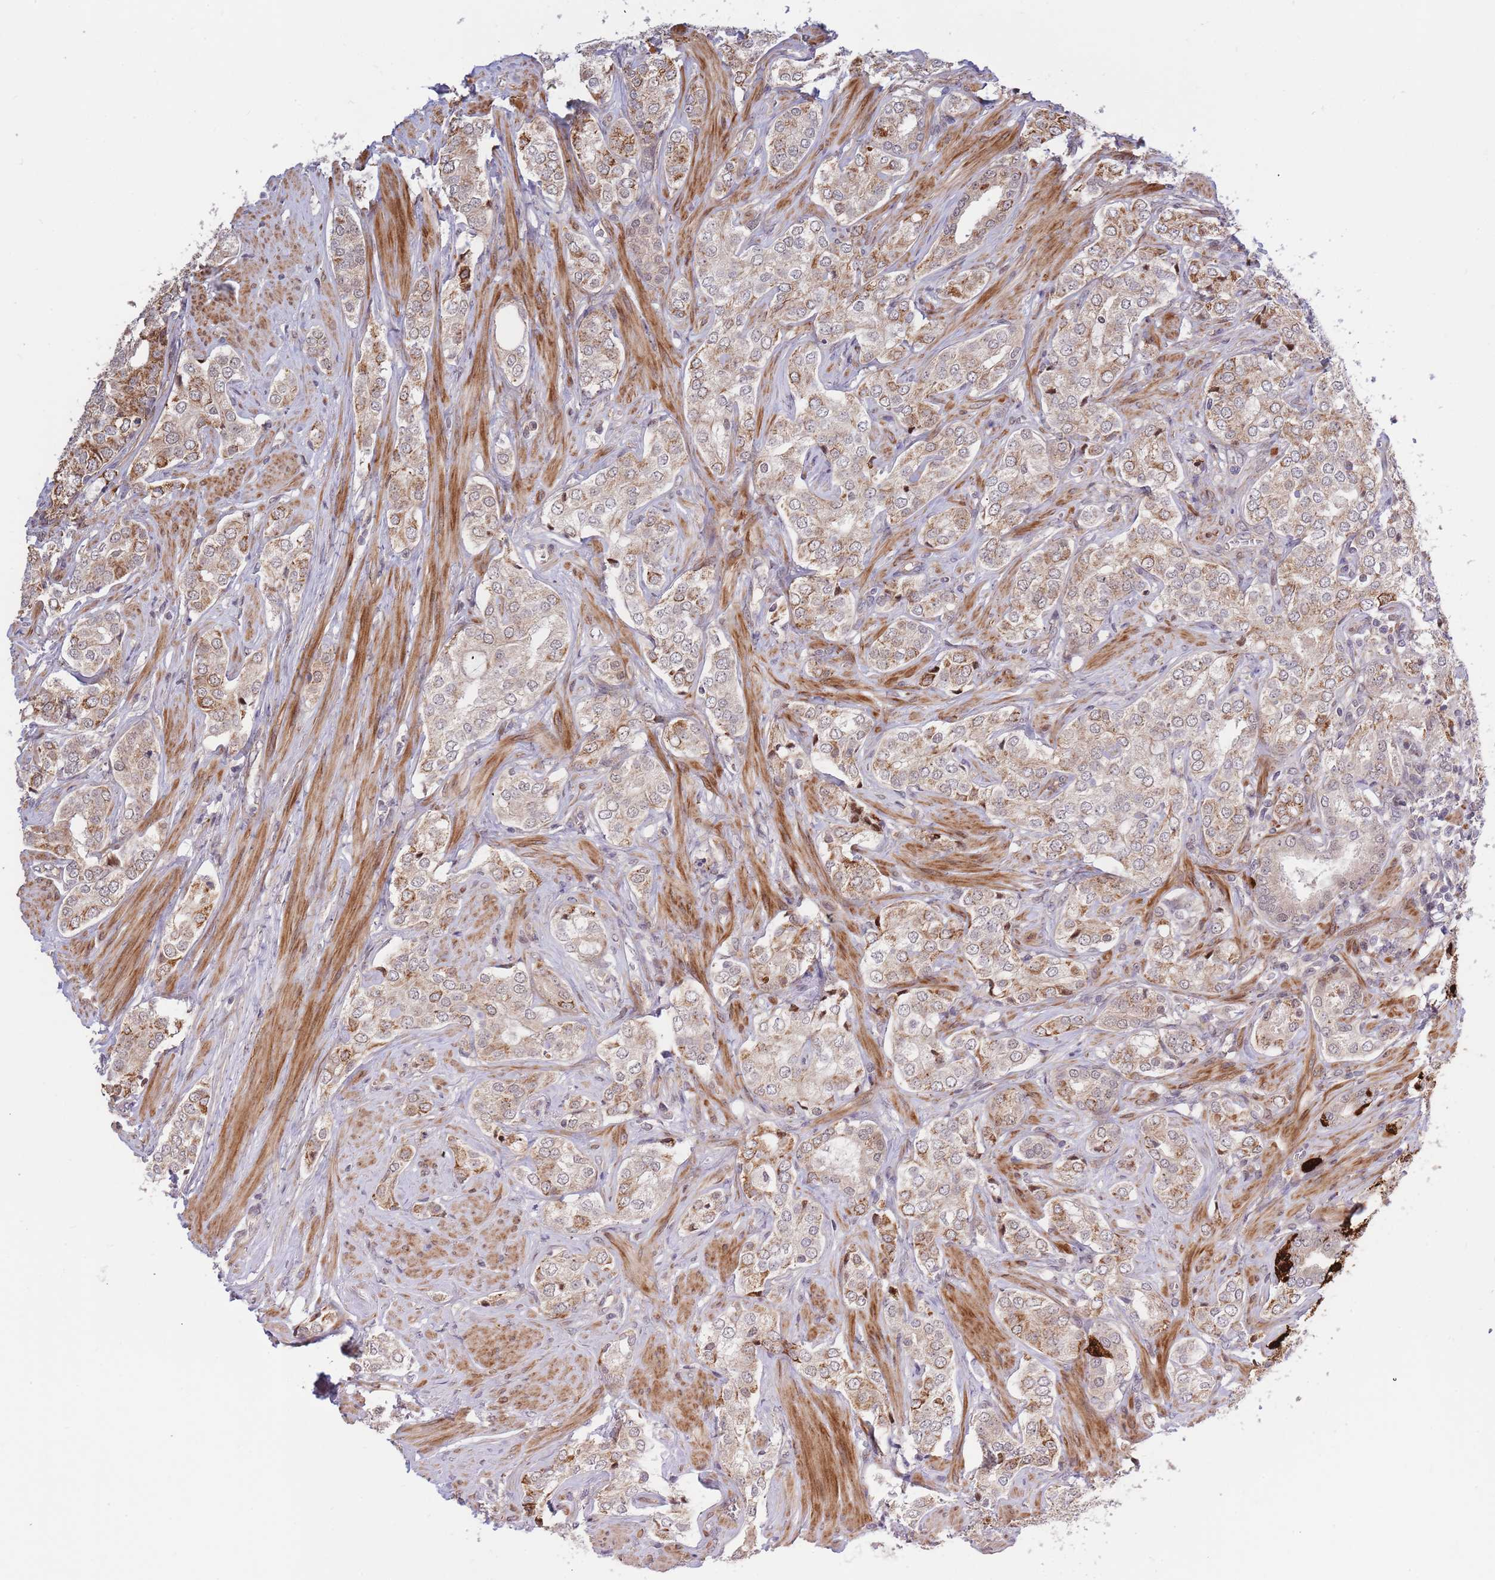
{"staining": {"intensity": "weak", "quantity": ">75%", "location": "cytoplasmic/membranous"}, "tissue": "prostate cancer", "cell_type": "Tumor cells", "image_type": "cancer", "snomed": [{"axis": "morphology", "description": "Adenocarcinoma, High grade"}, {"axis": "topography", "description": "Prostate"}], "caption": "Prostate cancer tissue shows weak cytoplasmic/membranous positivity in approximately >75% of tumor cells", "gene": "HAUS3", "patient": {"sex": "male", "age": 71}}